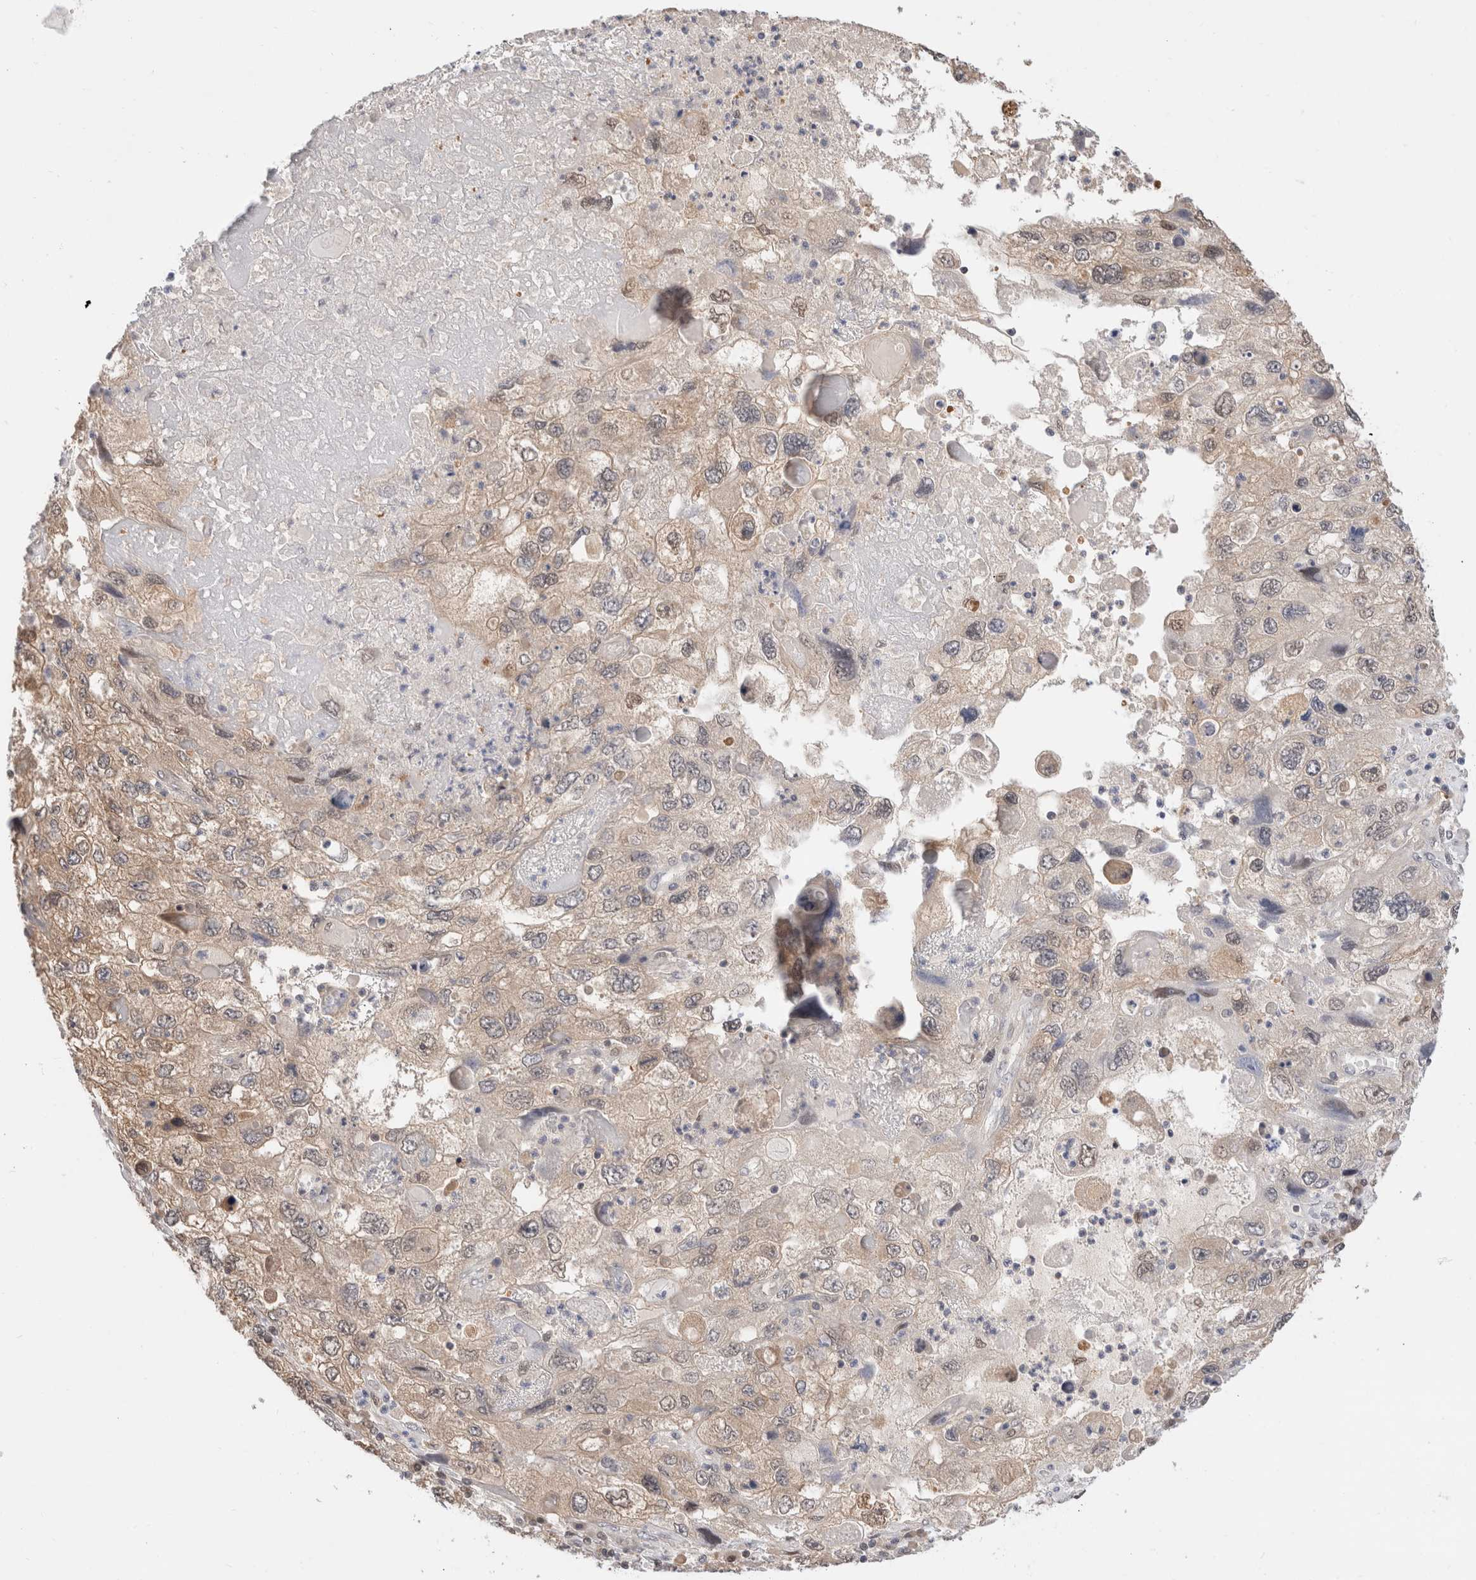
{"staining": {"intensity": "weak", "quantity": ">75%", "location": "cytoplasmic/membranous"}, "tissue": "endometrial cancer", "cell_type": "Tumor cells", "image_type": "cancer", "snomed": [{"axis": "morphology", "description": "Adenocarcinoma, NOS"}, {"axis": "topography", "description": "Endometrium"}], "caption": "Endometrial cancer (adenocarcinoma) stained with IHC exhibits weak cytoplasmic/membranous positivity in approximately >75% of tumor cells.", "gene": "C17orf97", "patient": {"sex": "female", "age": 49}}